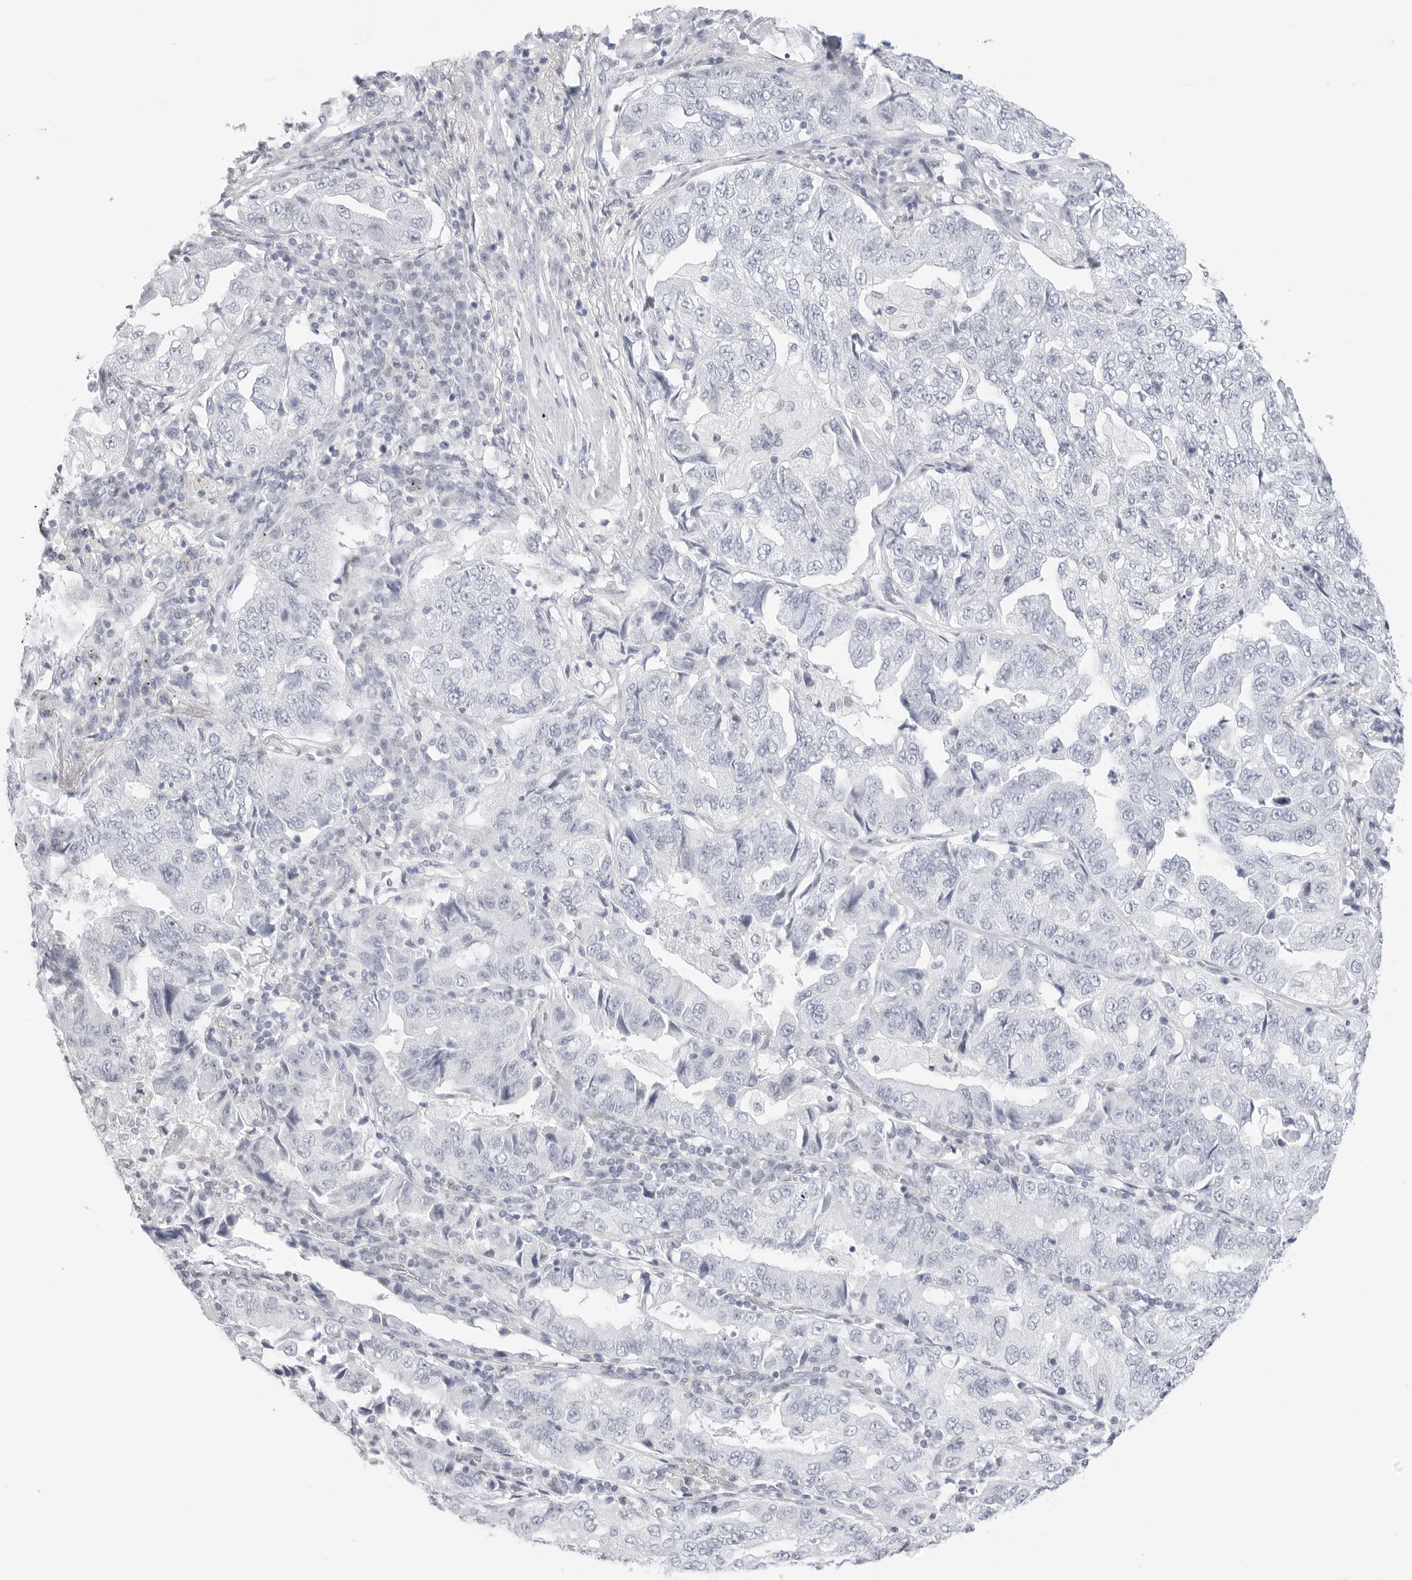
{"staining": {"intensity": "negative", "quantity": "none", "location": "none"}, "tissue": "lung cancer", "cell_type": "Tumor cells", "image_type": "cancer", "snomed": [{"axis": "morphology", "description": "Adenocarcinoma, NOS"}, {"axis": "topography", "description": "Lung"}], "caption": "Micrograph shows no significant protein staining in tumor cells of lung adenocarcinoma. (Brightfield microscopy of DAB immunohistochemistry at high magnification).", "gene": "HMGCS2", "patient": {"sex": "female", "age": 51}}